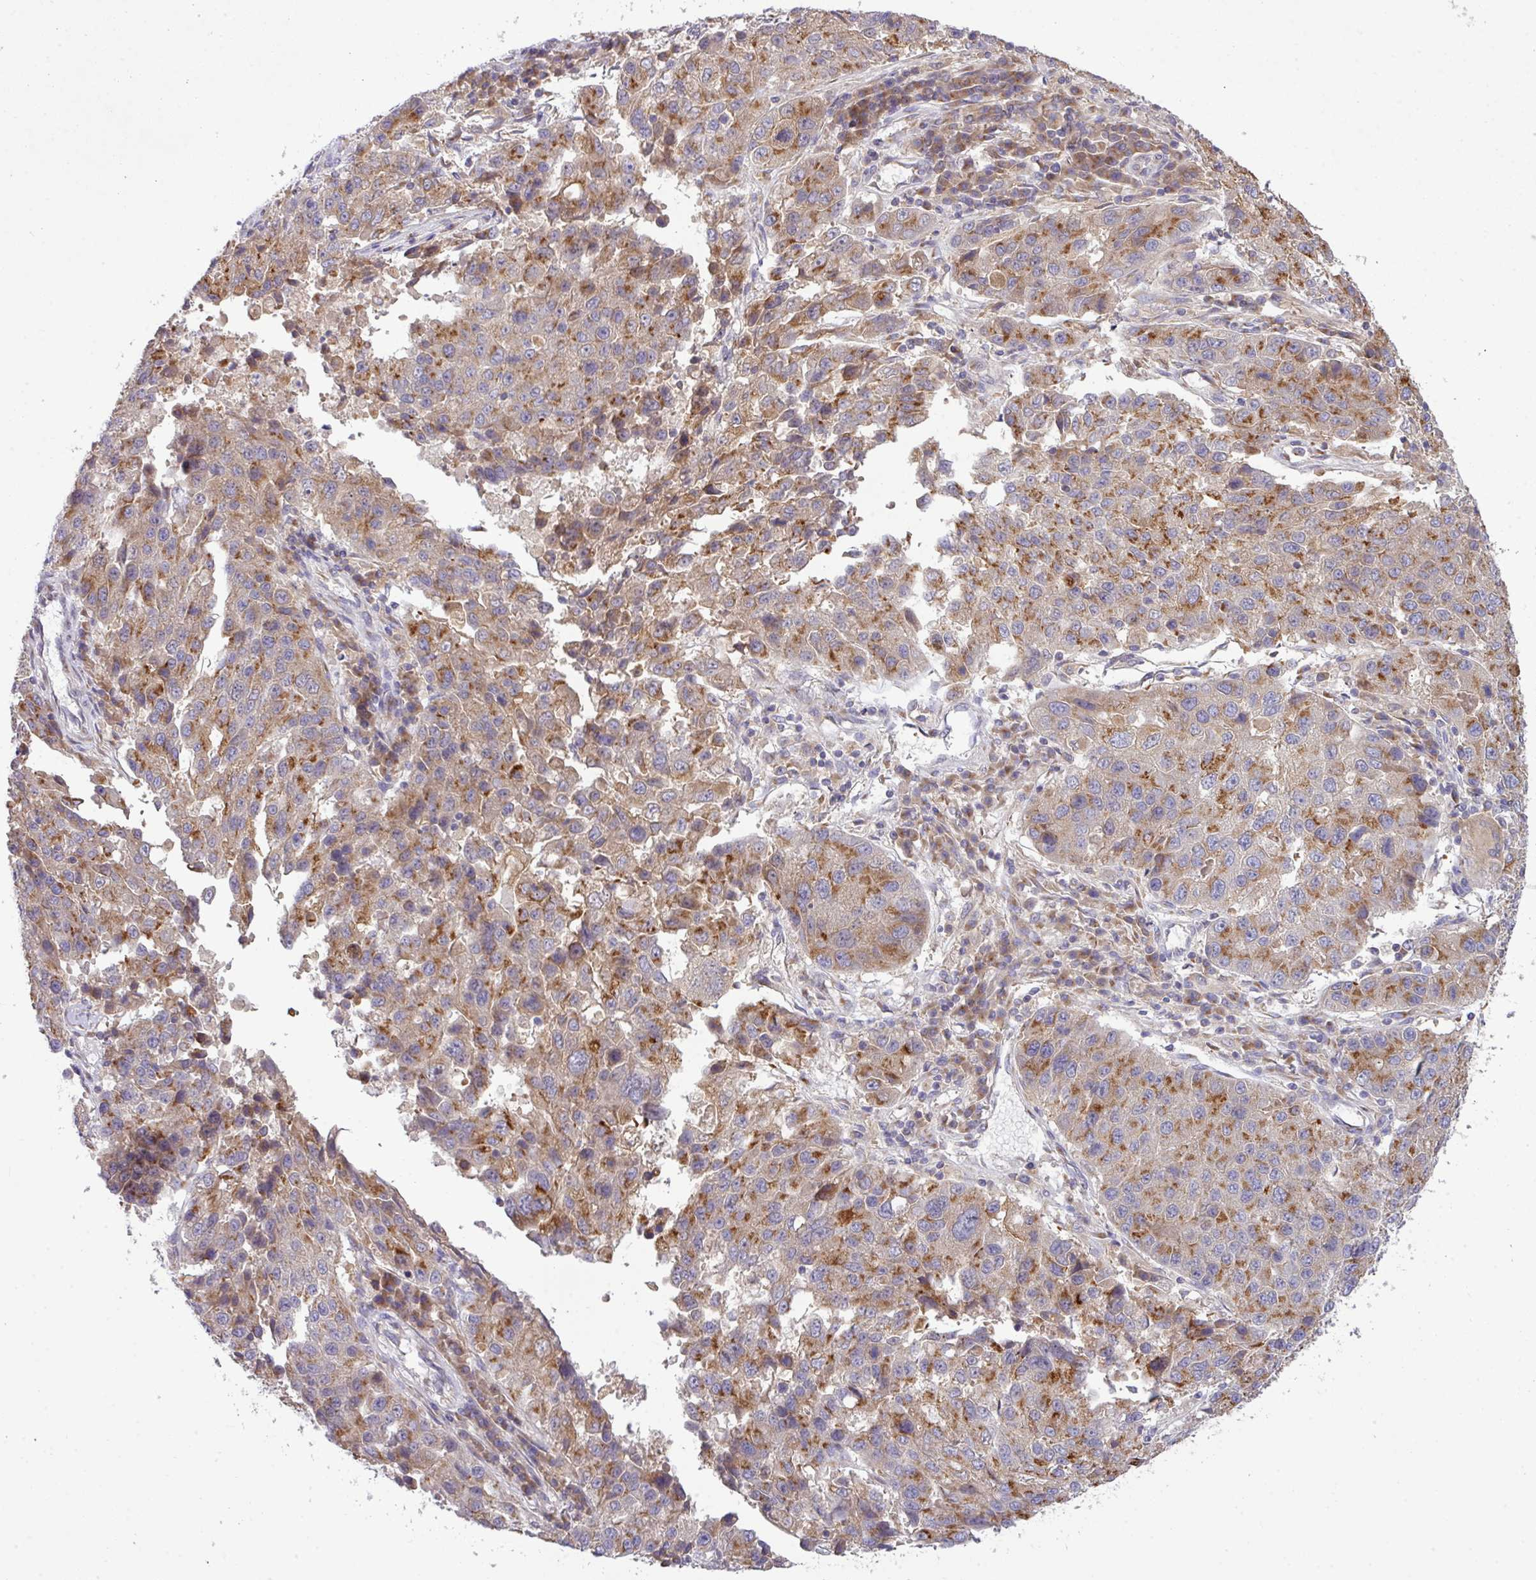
{"staining": {"intensity": "moderate", "quantity": "25%-75%", "location": "cytoplasmic/membranous"}, "tissue": "stomach cancer", "cell_type": "Tumor cells", "image_type": "cancer", "snomed": [{"axis": "morphology", "description": "Adenocarcinoma, NOS"}, {"axis": "topography", "description": "Stomach"}], "caption": "The image shows immunohistochemical staining of stomach cancer. There is moderate cytoplasmic/membranous positivity is seen in approximately 25%-75% of tumor cells.", "gene": "VTI1A", "patient": {"sex": "male", "age": 71}}